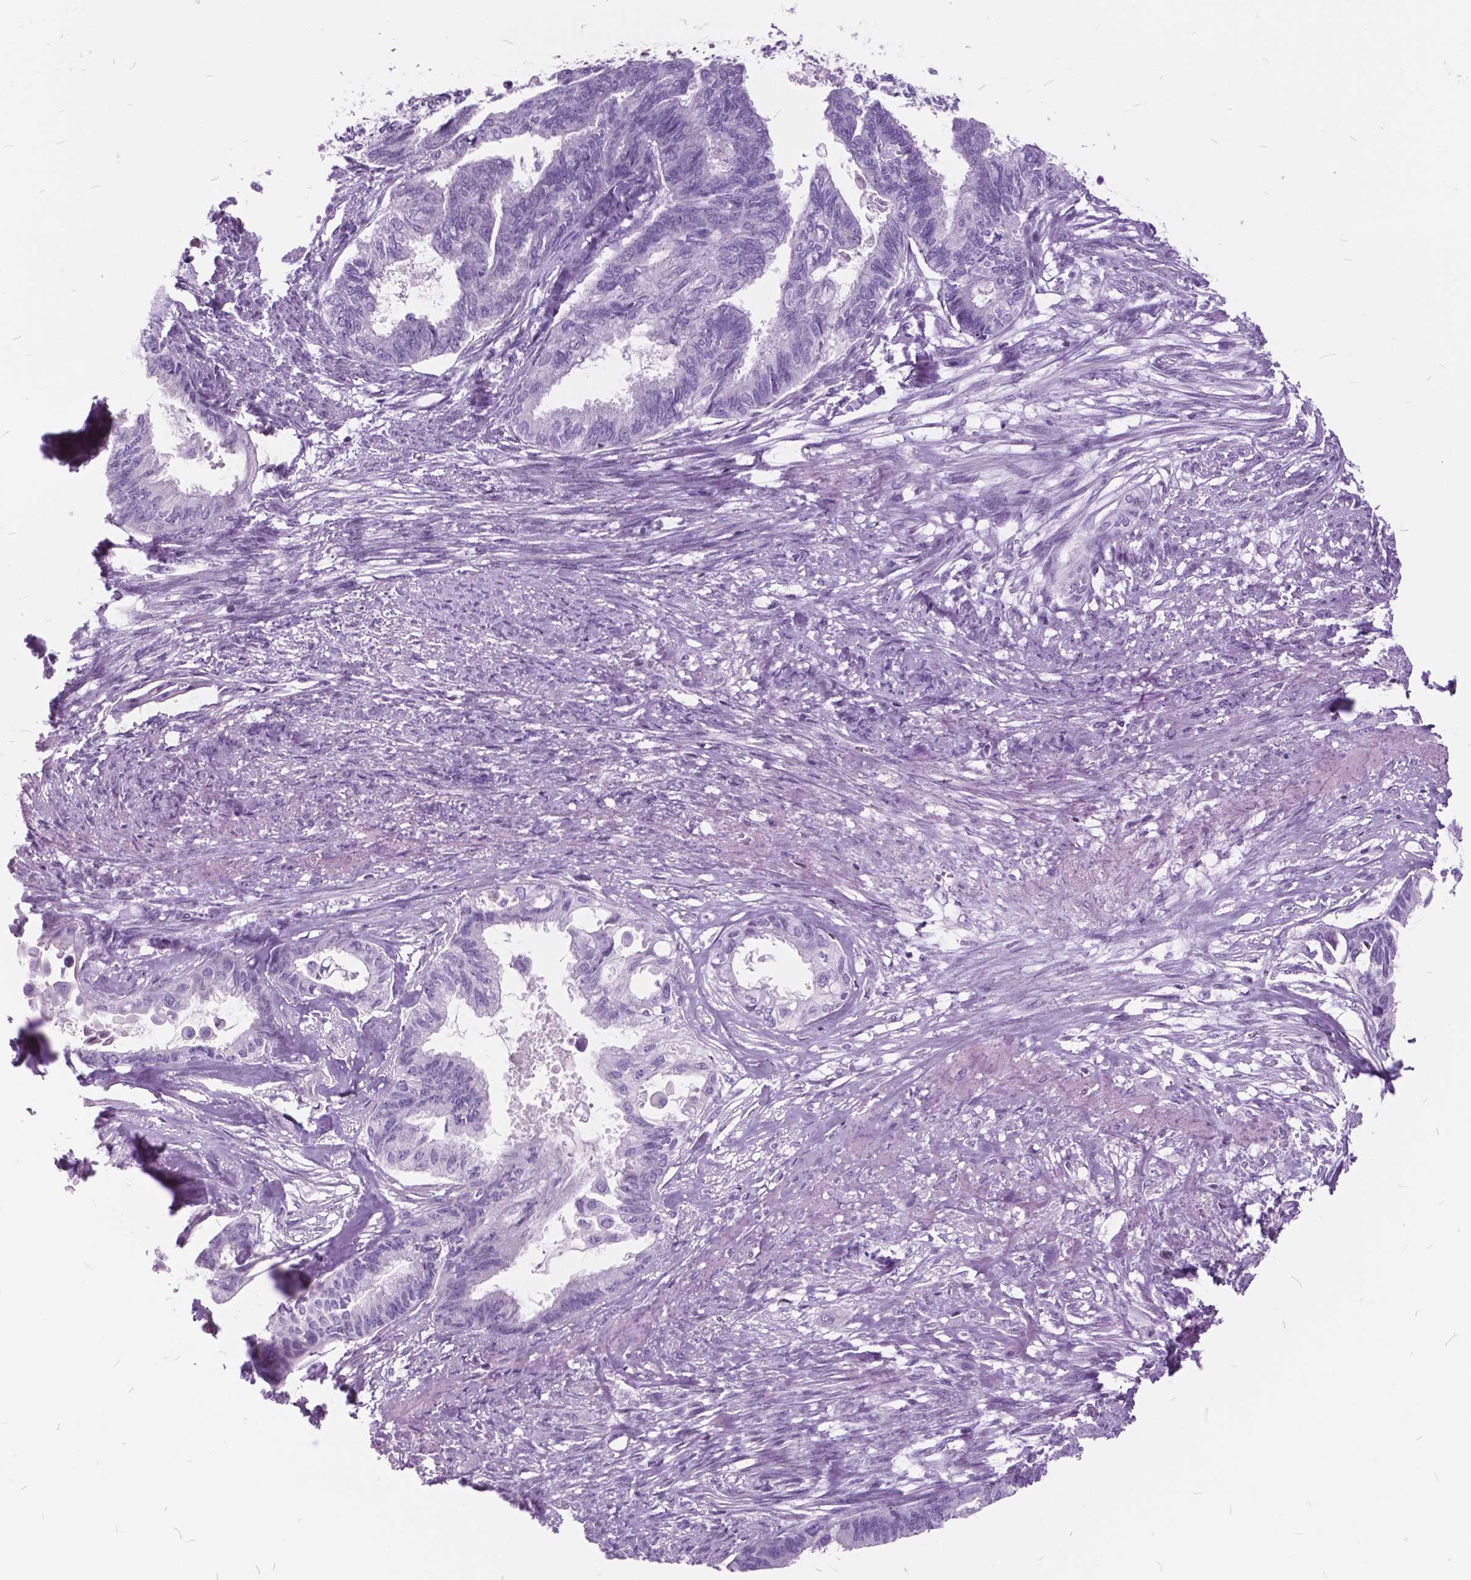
{"staining": {"intensity": "negative", "quantity": "none", "location": "none"}, "tissue": "endometrial cancer", "cell_type": "Tumor cells", "image_type": "cancer", "snomed": [{"axis": "morphology", "description": "Adenocarcinoma, NOS"}, {"axis": "topography", "description": "Endometrium"}], "caption": "There is no significant staining in tumor cells of endometrial cancer (adenocarcinoma).", "gene": "SP140", "patient": {"sex": "female", "age": 86}}